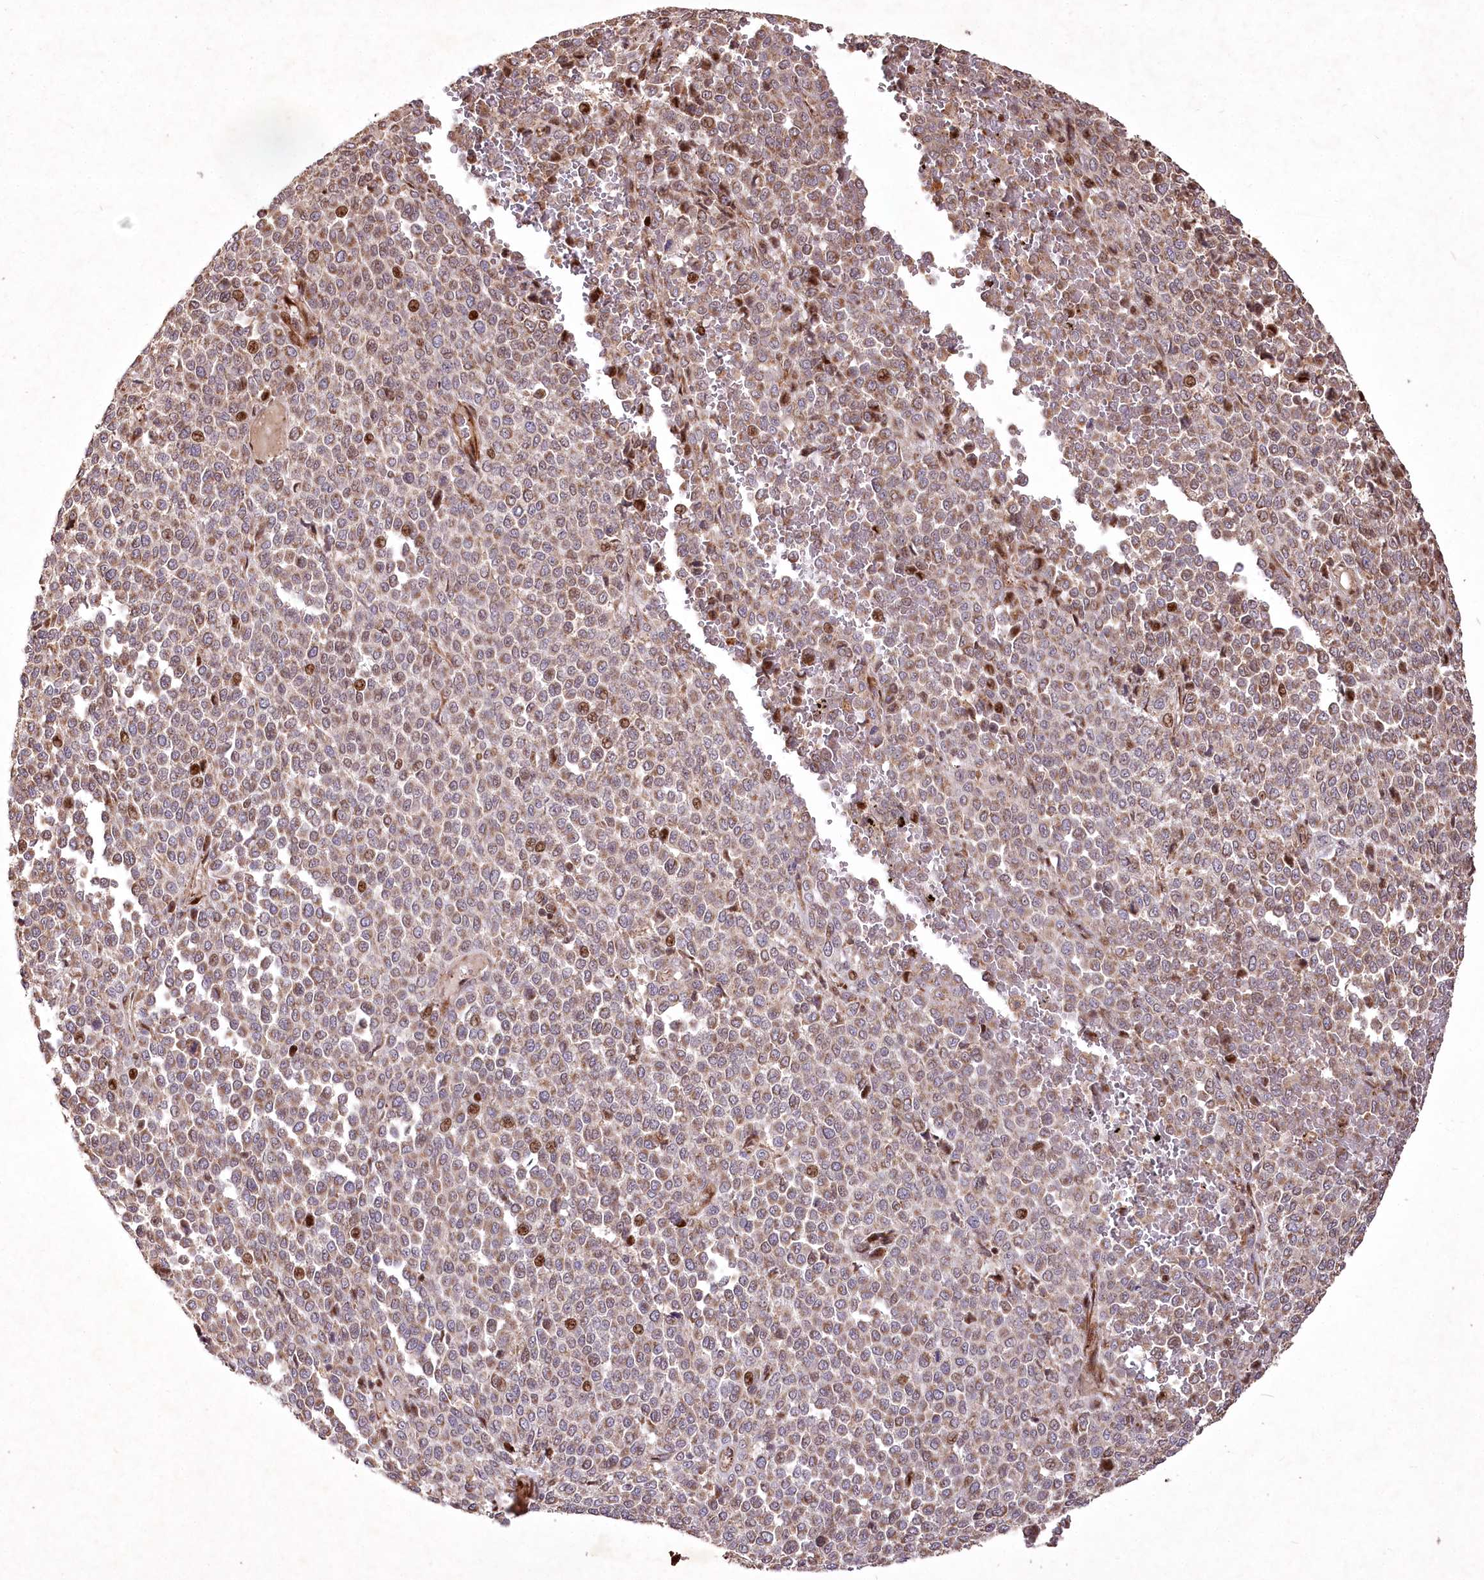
{"staining": {"intensity": "moderate", "quantity": "<25%", "location": "nuclear"}, "tissue": "melanoma", "cell_type": "Tumor cells", "image_type": "cancer", "snomed": [{"axis": "morphology", "description": "Malignant melanoma, Metastatic site"}, {"axis": "topography", "description": "Pancreas"}], "caption": "Immunohistochemistry (IHC) micrograph of neoplastic tissue: melanoma stained using IHC displays low levels of moderate protein expression localized specifically in the nuclear of tumor cells, appearing as a nuclear brown color.", "gene": "PSTK", "patient": {"sex": "female", "age": 30}}